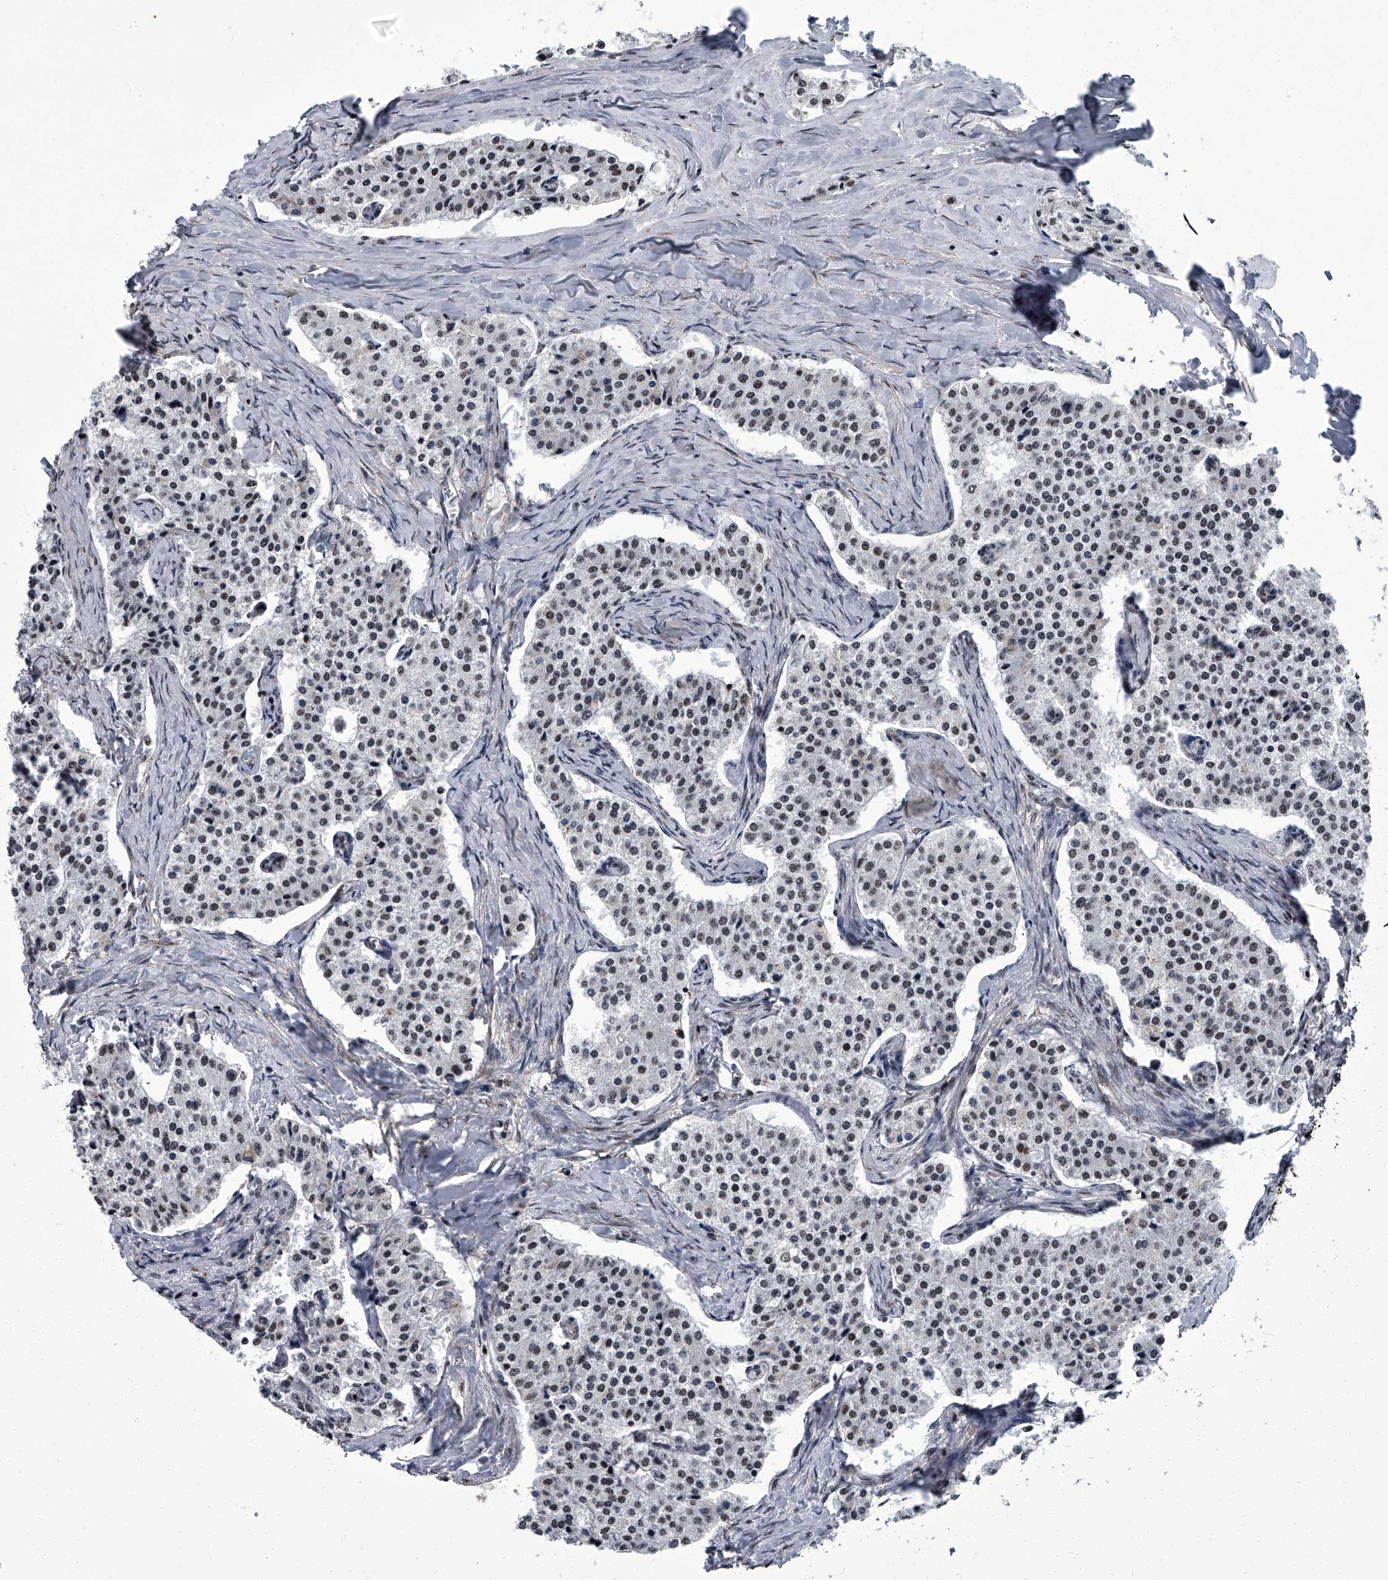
{"staining": {"intensity": "negative", "quantity": "none", "location": "none"}, "tissue": "carcinoid", "cell_type": "Tumor cells", "image_type": "cancer", "snomed": [{"axis": "morphology", "description": "Carcinoid, malignant, NOS"}, {"axis": "topography", "description": "Colon"}], "caption": "This image is of carcinoid (malignant) stained with immunohistochemistry to label a protein in brown with the nuclei are counter-stained blue. There is no positivity in tumor cells. (IHC, brightfield microscopy, high magnification).", "gene": "ZNF518B", "patient": {"sex": "female", "age": 52}}